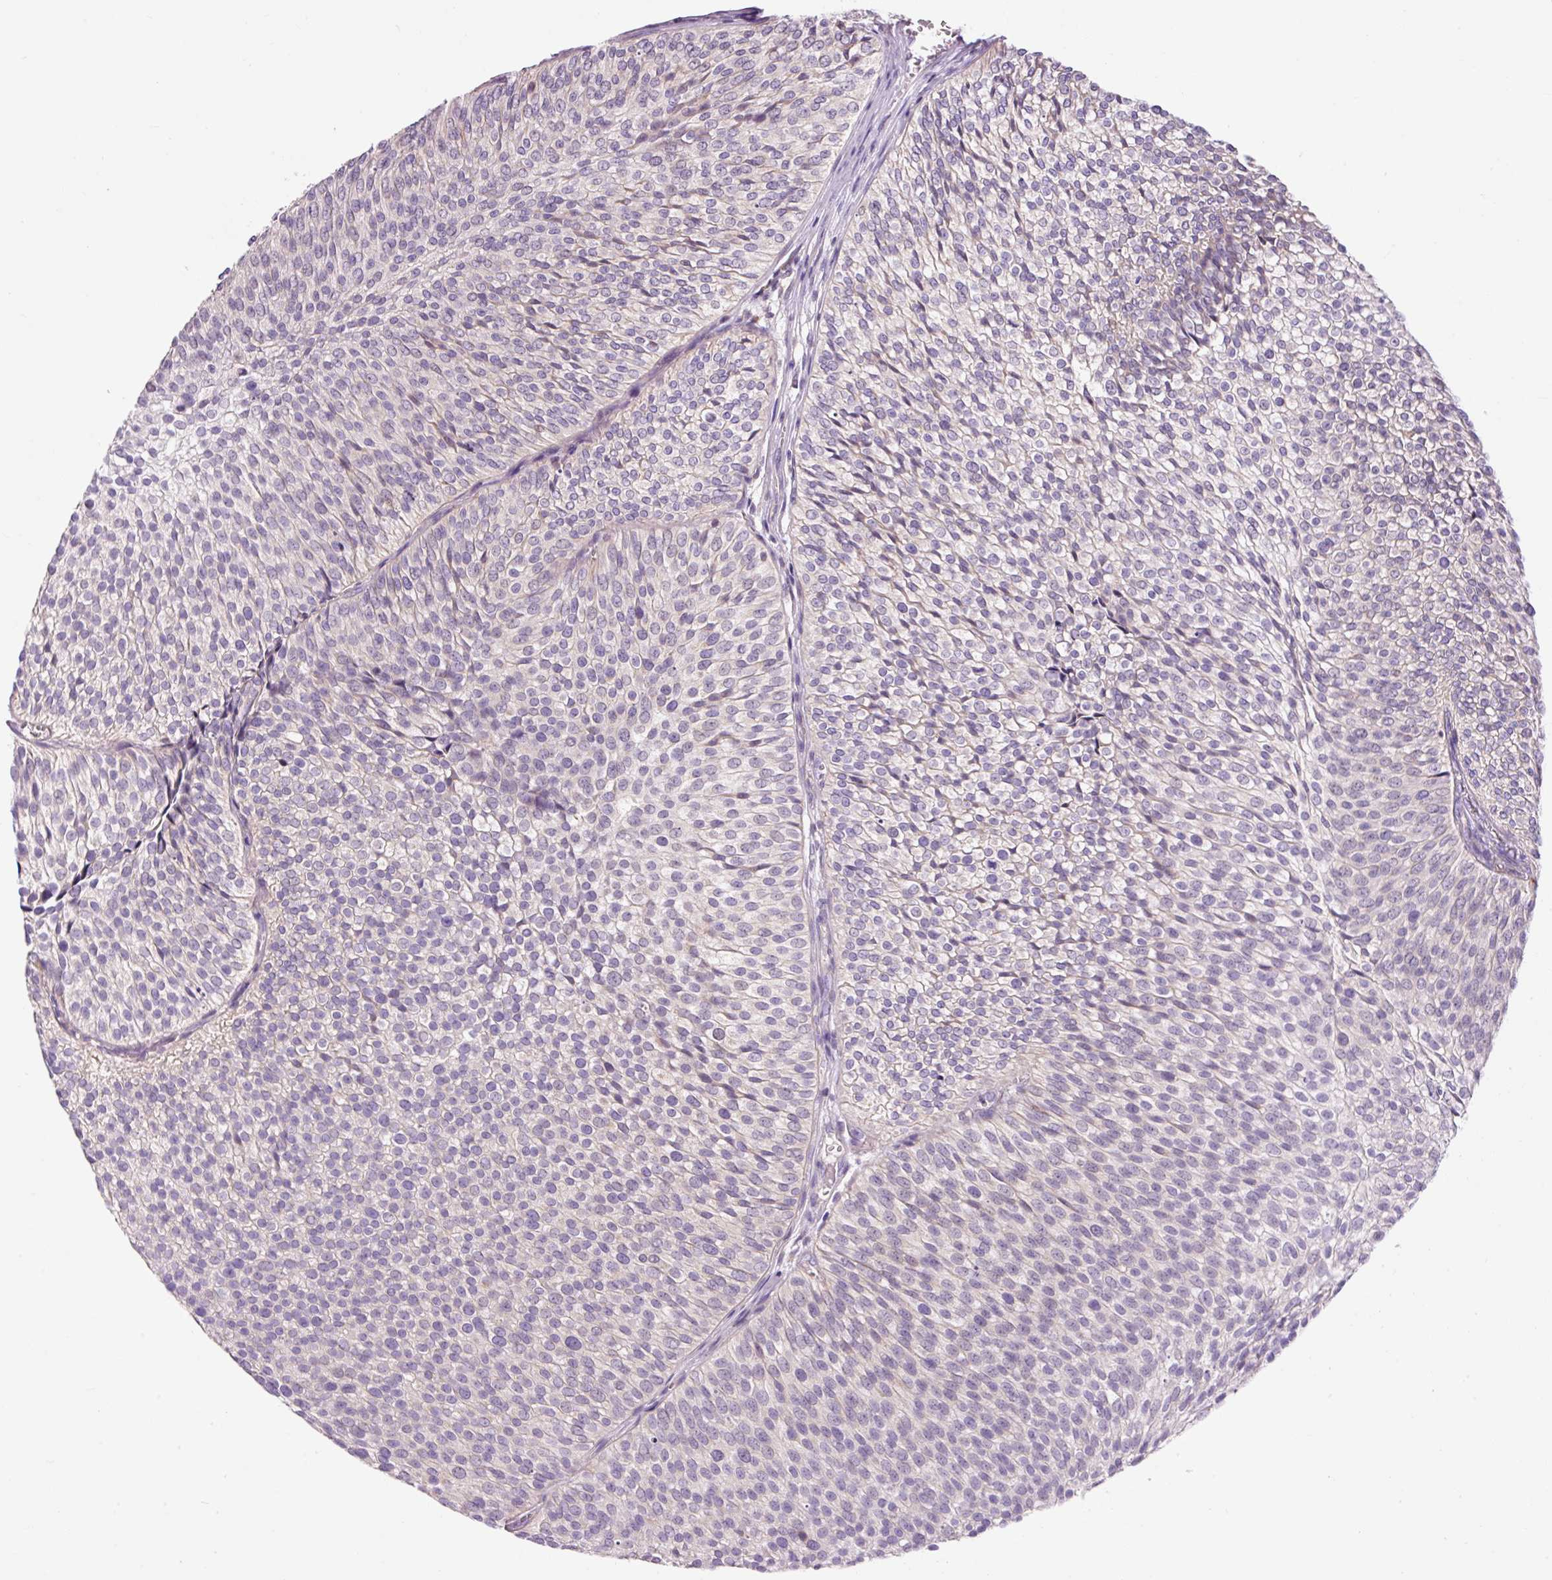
{"staining": {"intensity": "negative", "quantity": "none", "location": "none"}, "tissue": "urothelial cancer", "cell_type": "Tumor cells", "image_type": "cancer", "snomed": [{"axis": "morphology", "description": "Urothelial carcinoma, Low grade"}, {"axis": "topography", "description": "Urinary bladder"}], "caption": "Photomicrograph shows no significant protein staining in tumor cells of urothelial cancer.", "gene": "IMMT", "patient": {"sex": "male", "age": 91}}